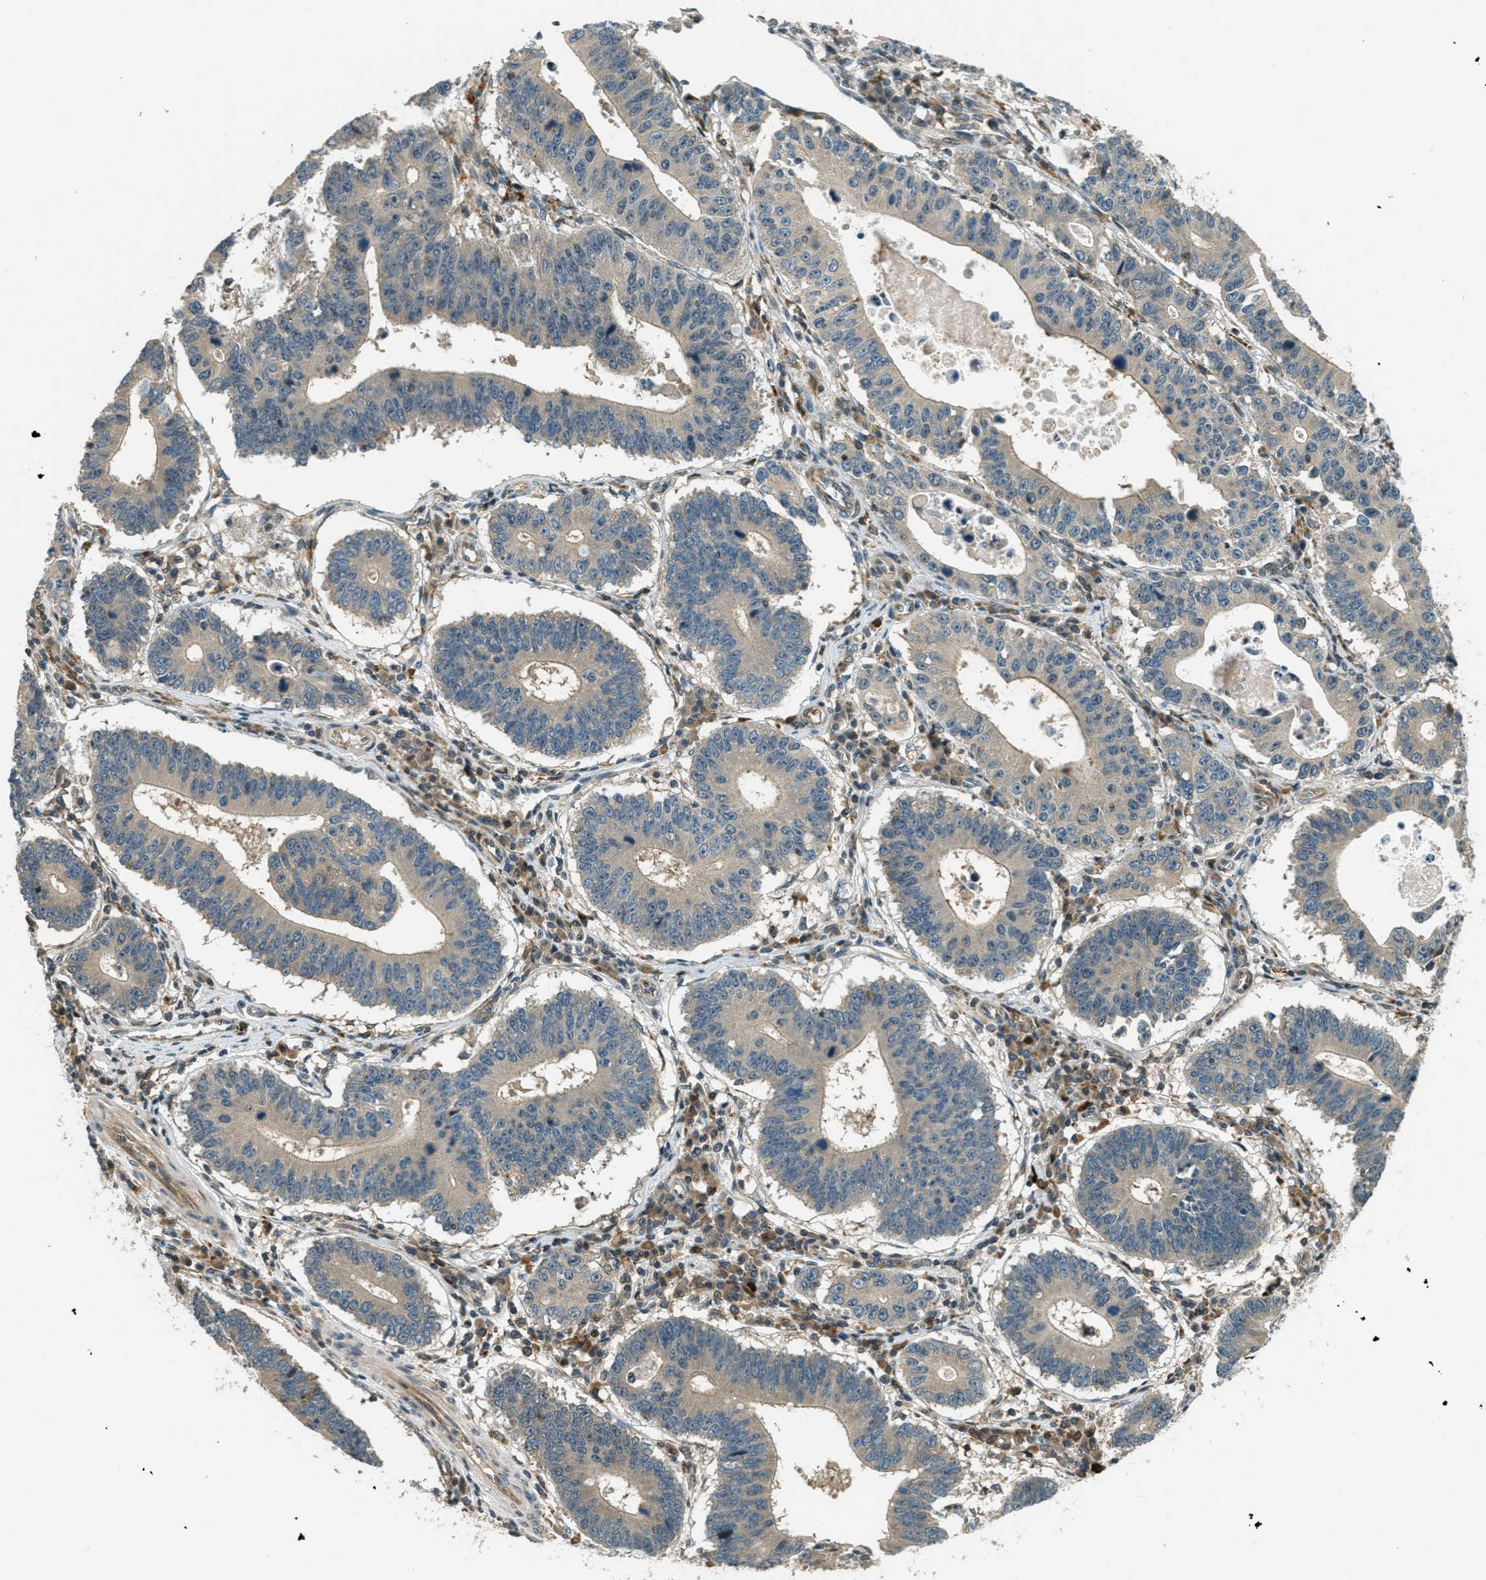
{"staining": {"intensity": "weak", "quantity": ">75%", "location": "cytoplasmic/membranous"}, "tissue": "stomach cancer", "cell_type": "Tumor cells", "image_type": "cancer", "snomed": [{"axis": "morphology", "description": "Adenocarcinoma, NOS"}, {"axis": "topography", "description": "Stomach"}], "caption": "Stomach adenocarcinoma stained for a protein (brown) shows weak cytoplasmic/membranous positive staining in approximately >75% of tumor cells.", "gene": "PTPN23", "patient": {"sex": "male", "age": 59}}